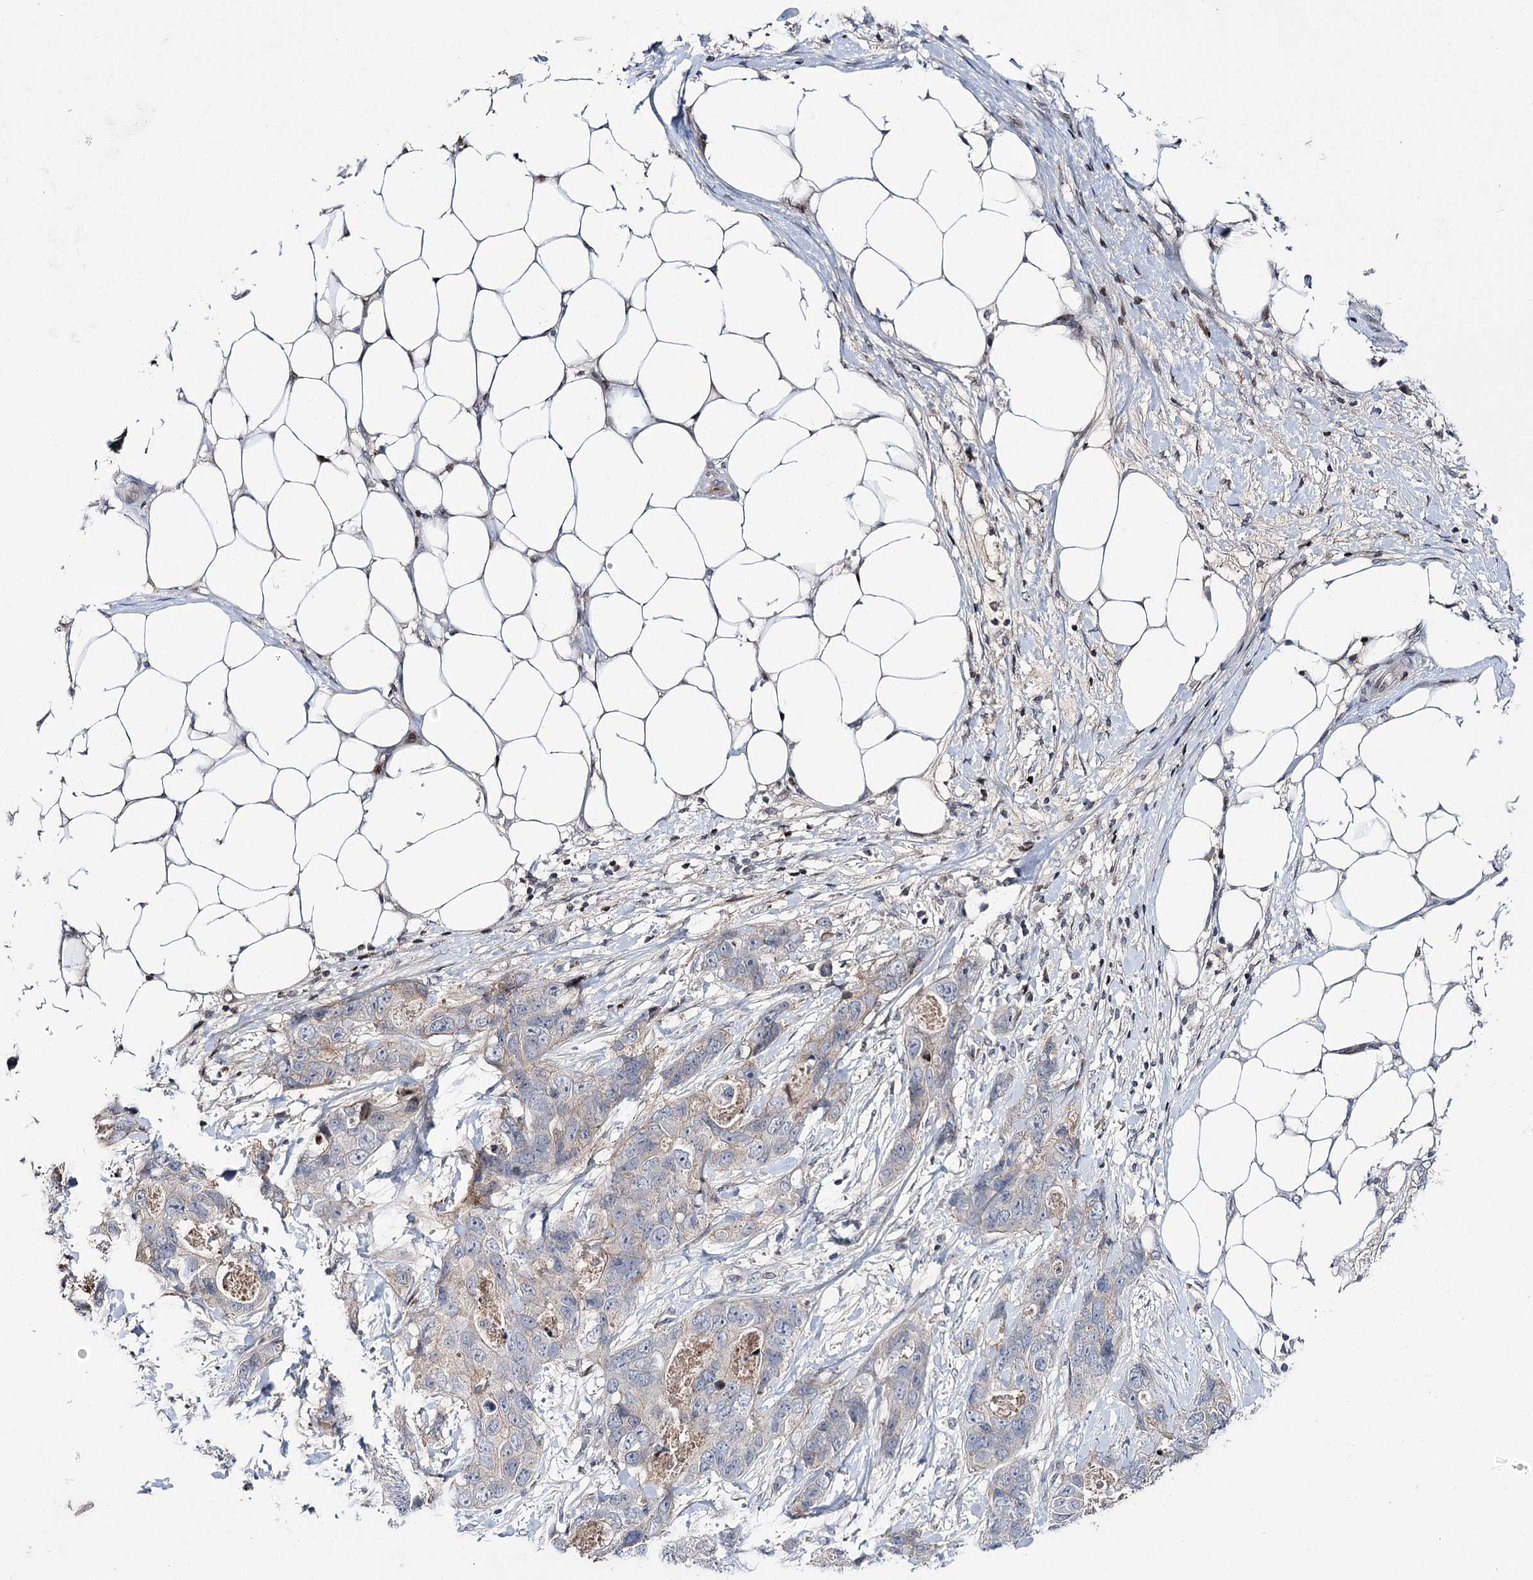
{"staining": {"intensity": "negative", "quantity": "none", "location": "none"}, "tissue": "stomach cancer", "cell_type": "Tumor cells", "image_type": "cancer", "snomed": [{"axis": "morphology", "description": "Adenocarcinoma, NOS"}, {"axis": "topography", "description": "Stomach"}], "caption": "Protein analysis of stomach cancer shows no significant expression in tumor cells.", "gene": "ITFG2", "patient": {"sex": "female", "age": 89}}